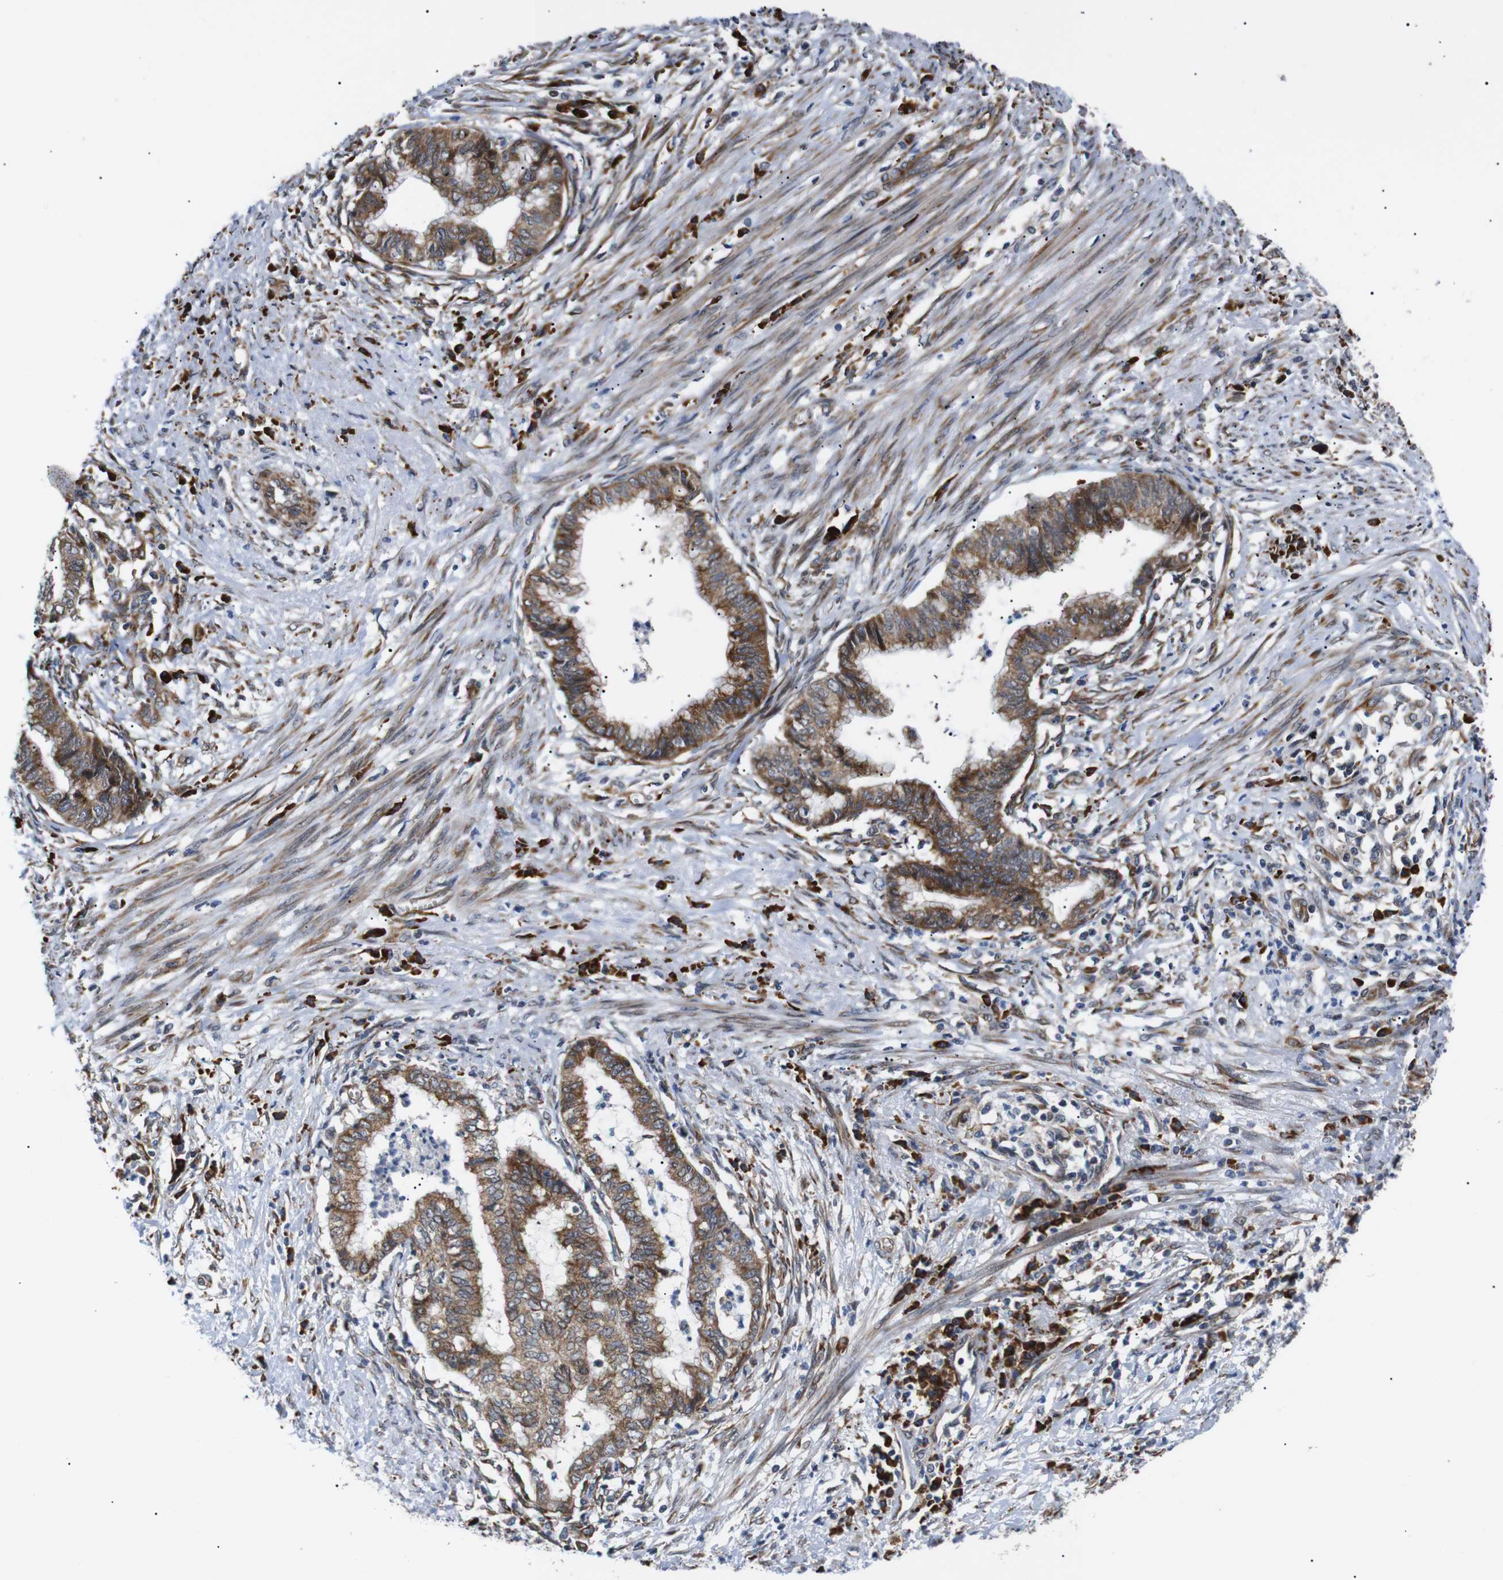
{"staining": {"intensity": "moderate", "quantity": ">75%", "location": "cytoplasmic/membranous"}, "tissue": "endometrial cancer", "cell_type": "Tumor cells", "image_type": "cancer", "snomed": [{"axis": "morphology", "description": "Necrosis, NOS"}, {"axis": "morphology", "description": "Adenocarcinoma, NOS"}, {"axis": "topography", "description": "Endometrium"}], "caption": "Endometrial cancer (adenocarcinoma) was stained to show a protein in brown. There is medium levels of moderate cytoplasmic/membranous expression in approximately >75% of tumor cells.", "gene": "KANK4", "patient": {"sex": "female", "age": 79}}